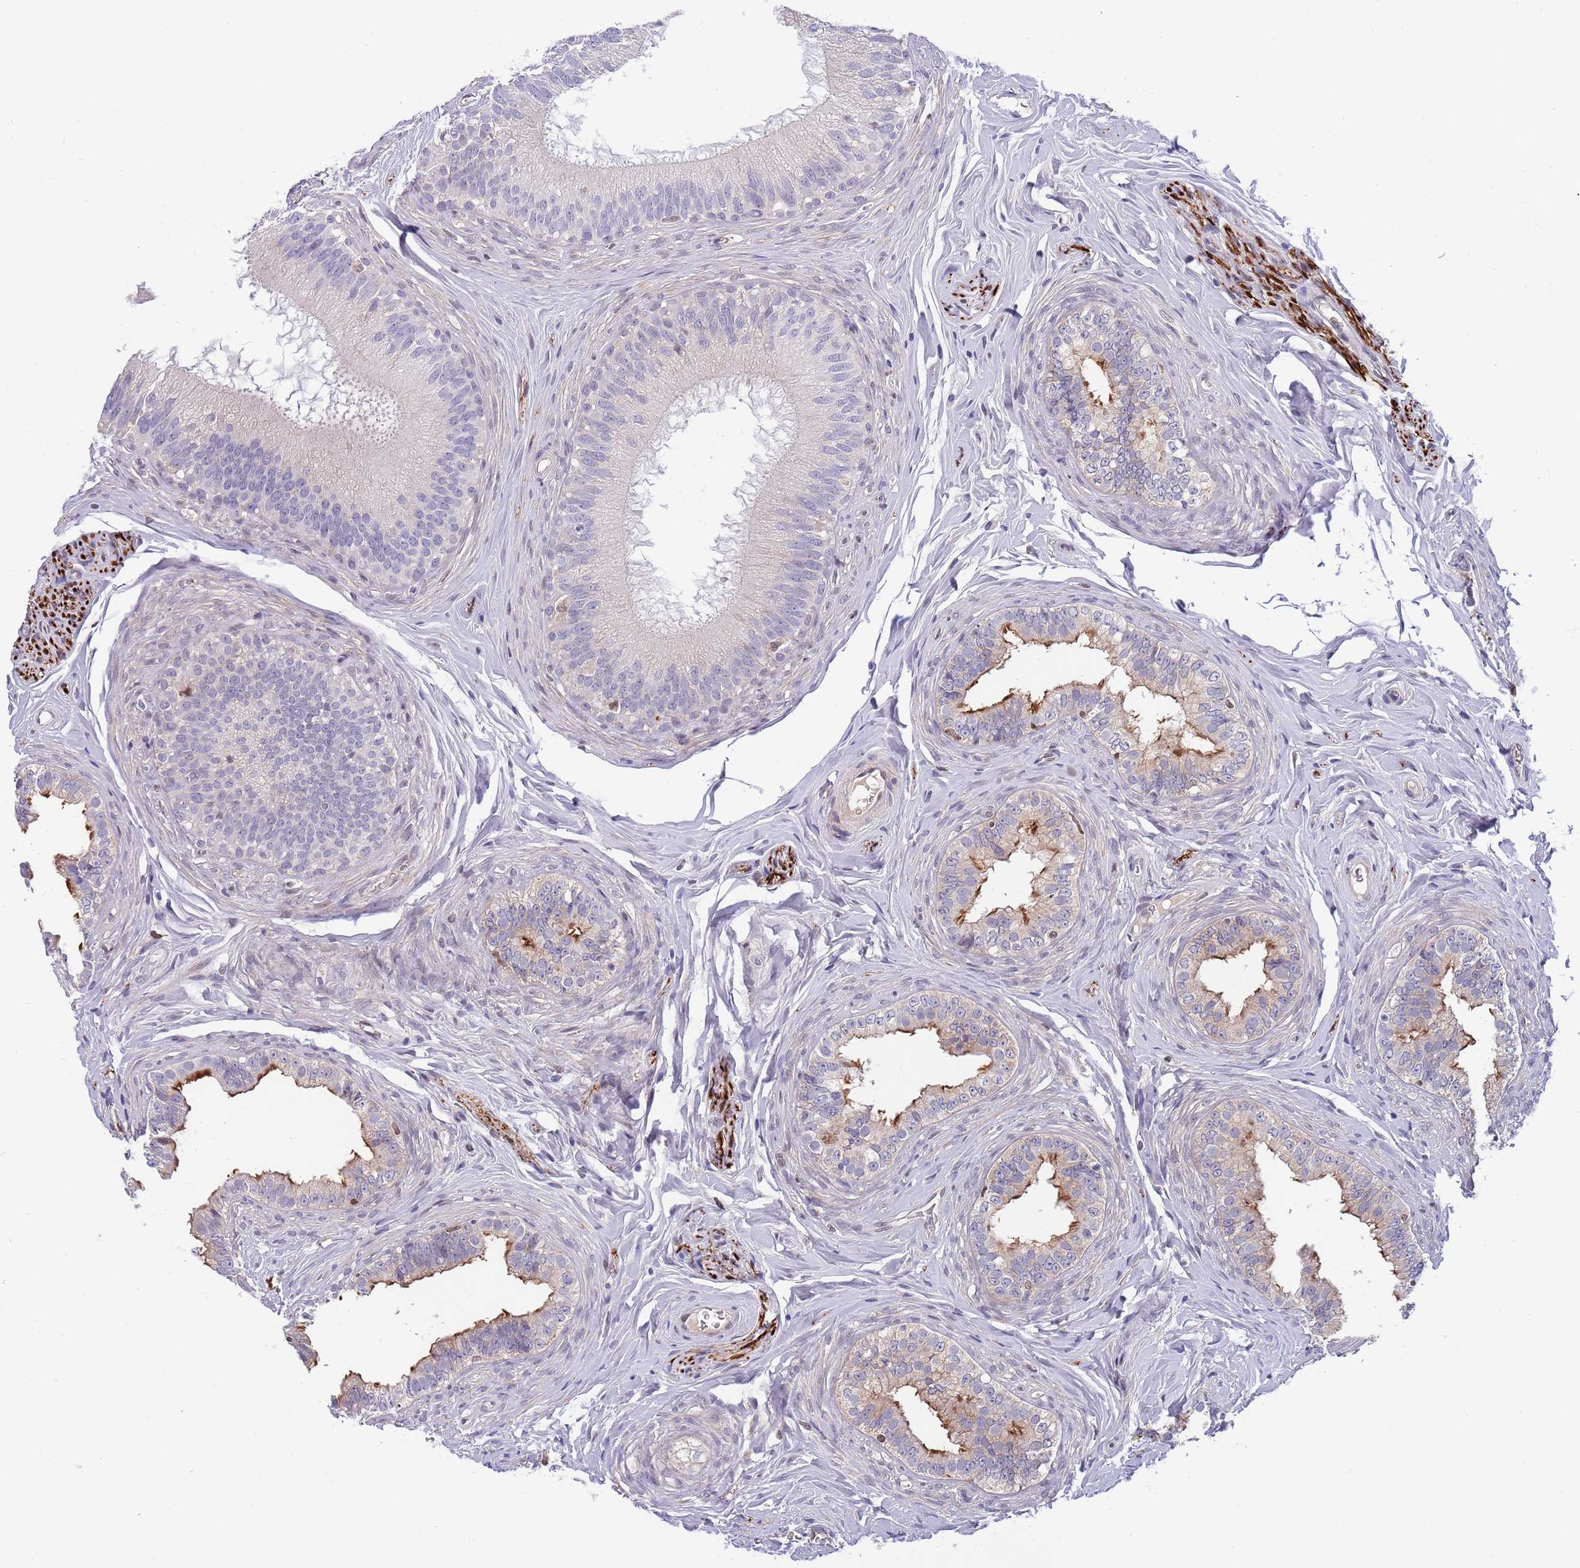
{"staining": {"intensity": "negative", "quantity": "none", "location": "none"}, "tissue": "epididymis", "cell_type": "Glandular cells", "image_type": "normal", "snomed": [{"axis": "morphology", "description": "Normal tissue, NOS"}, {"axis": "topography", "description": "Epididymis"}], "caption": "A photomicrograph of epididymis stained for a protein reveals no brown staining in glandular cells. (DAB immunohistochemistry (IHC), high magnification).", "gene": "NLRP6", "patient": {"sex": "male", "age": 38}}